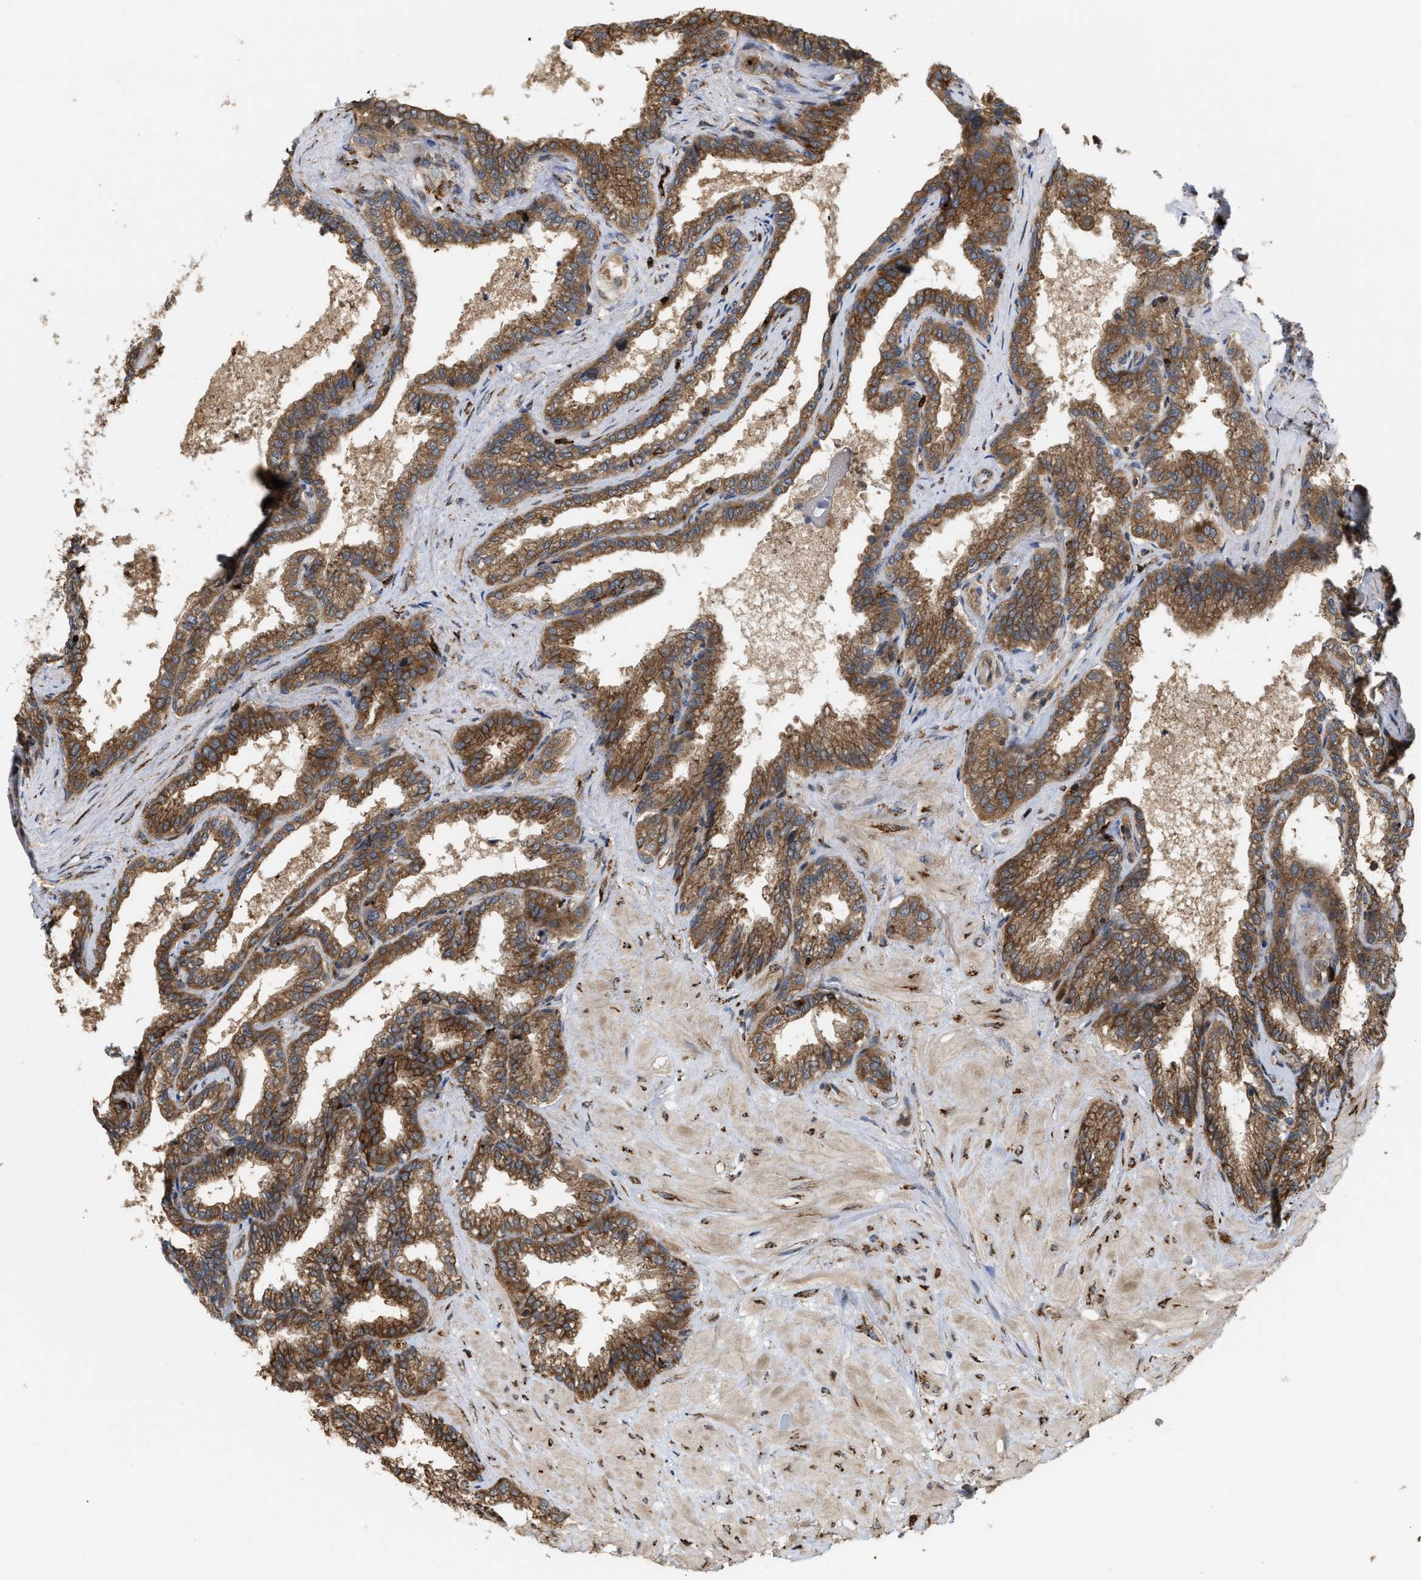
{"staining": {"intensity": "moderate", "quantity": ">75%", "location": "cytoplasmic/membranous"}, "tissue": "seminal vesicle", "cell_type": "Glandular cells", "image_type": "normal", "snomed": [{"axis": "morphology", "description": "Normal tissue, NOS"}, {"axis": "topography", "description": "Seminal veicle"}], "caption": "Moderate cytoplasmic/membranous staining for a protein is appreciated in approximately >75% of glandular cells of unremarkable seminal vesicle using IHC.", "gene": "IQCE", "patient": {"sex": "male", "age": 46}}